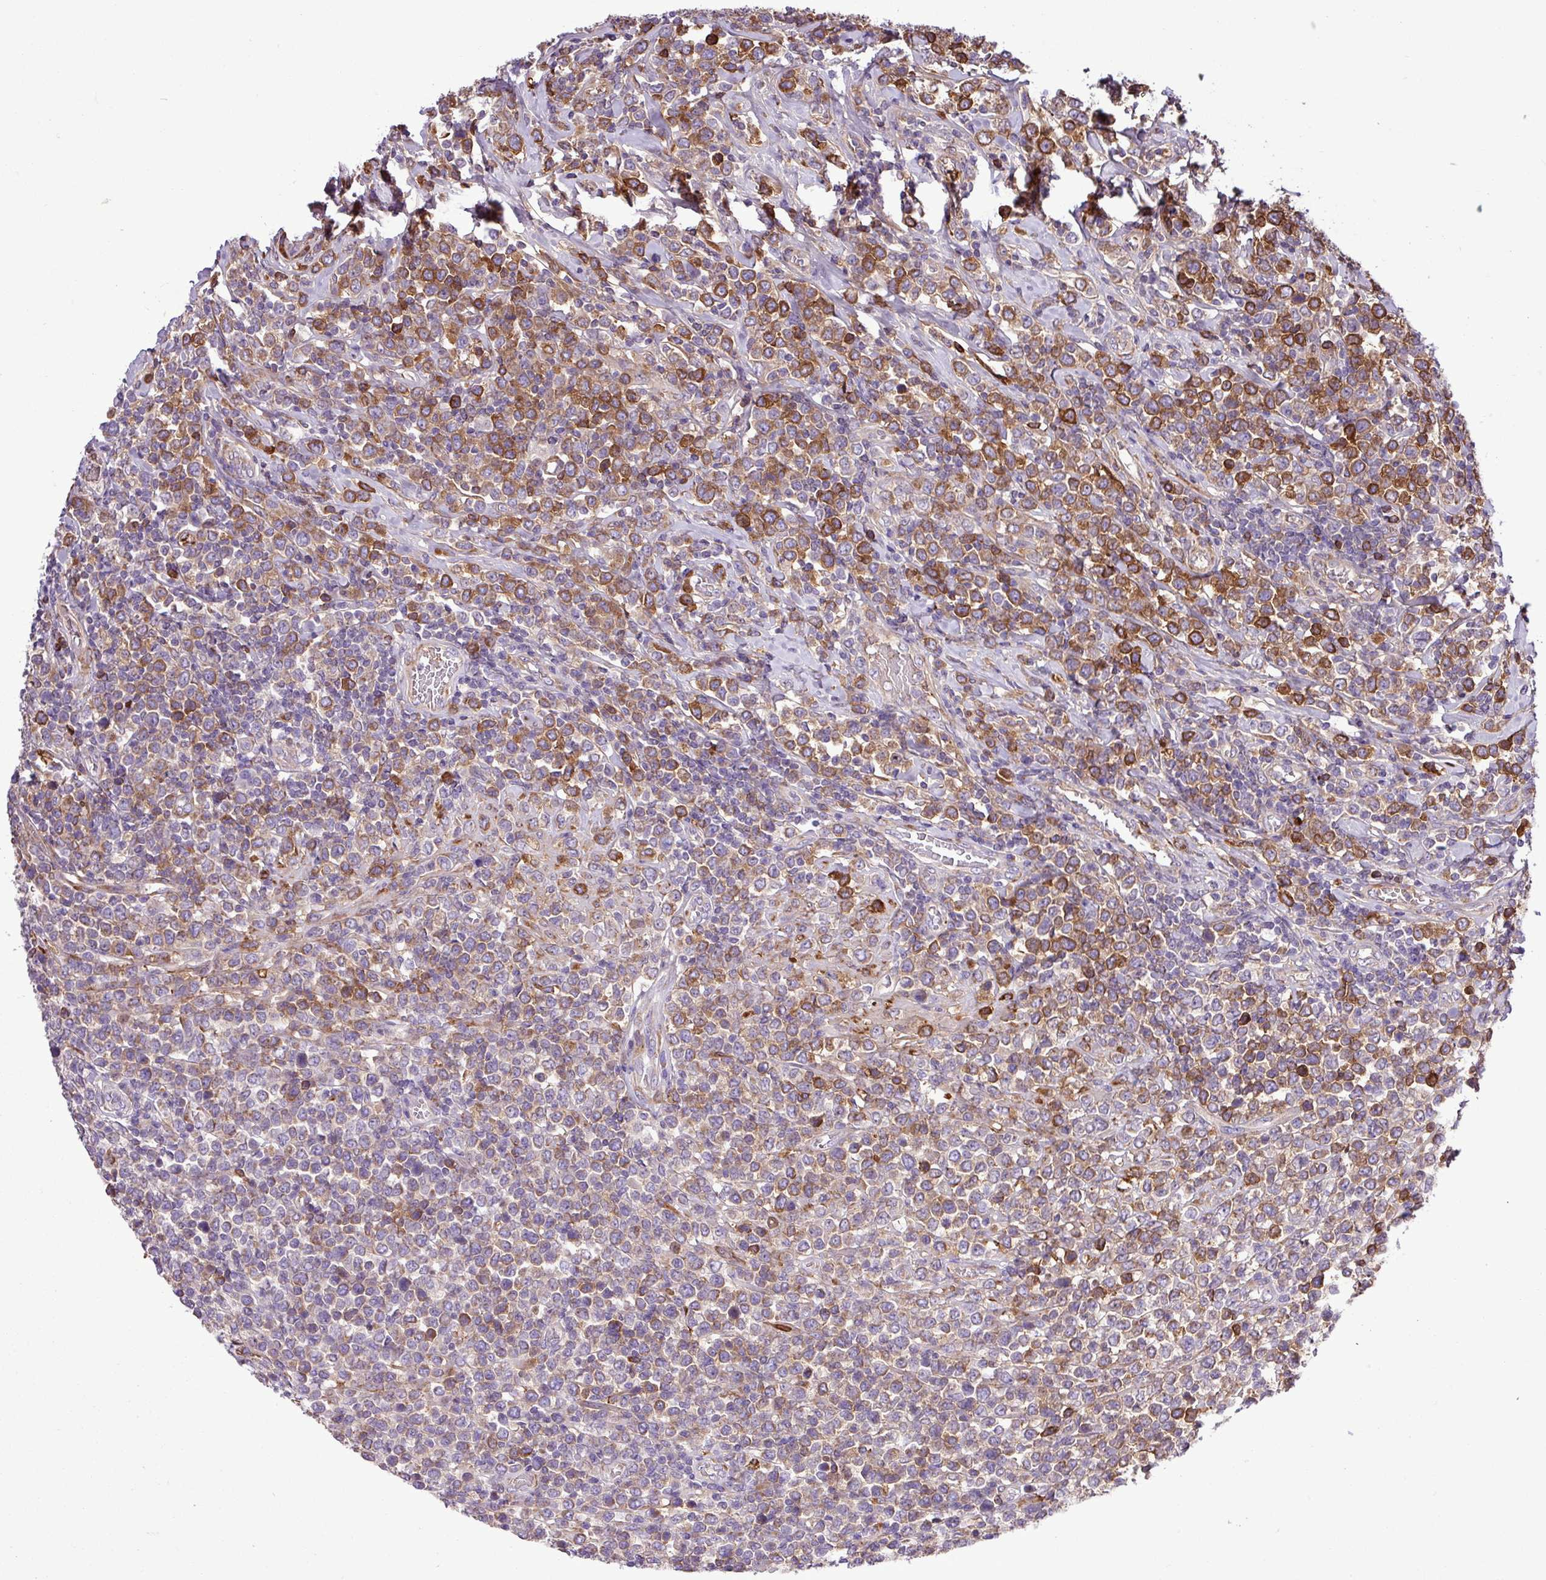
{"staining": {"intensity": "moderate", "quantity": "25%-75%", "location": "cytoplasmic/membranous"}, "tissue": "lymphoma", "cell_type": "Tumor cells", "image_type": "cancer", "snomed": [{"axis": "morphology", "description": "Malignant lymphoma, non-Hodgkin's type, High grade"}, {"axis": "topography", "description": "Soft tissue"}], "caption": "A brown stain labels moderate cytoplasmic/membranous positivity of a protein in lymphoma tumor cells.", "gene": "CWH43", "patient": {"sex": "female", "age": 56}}